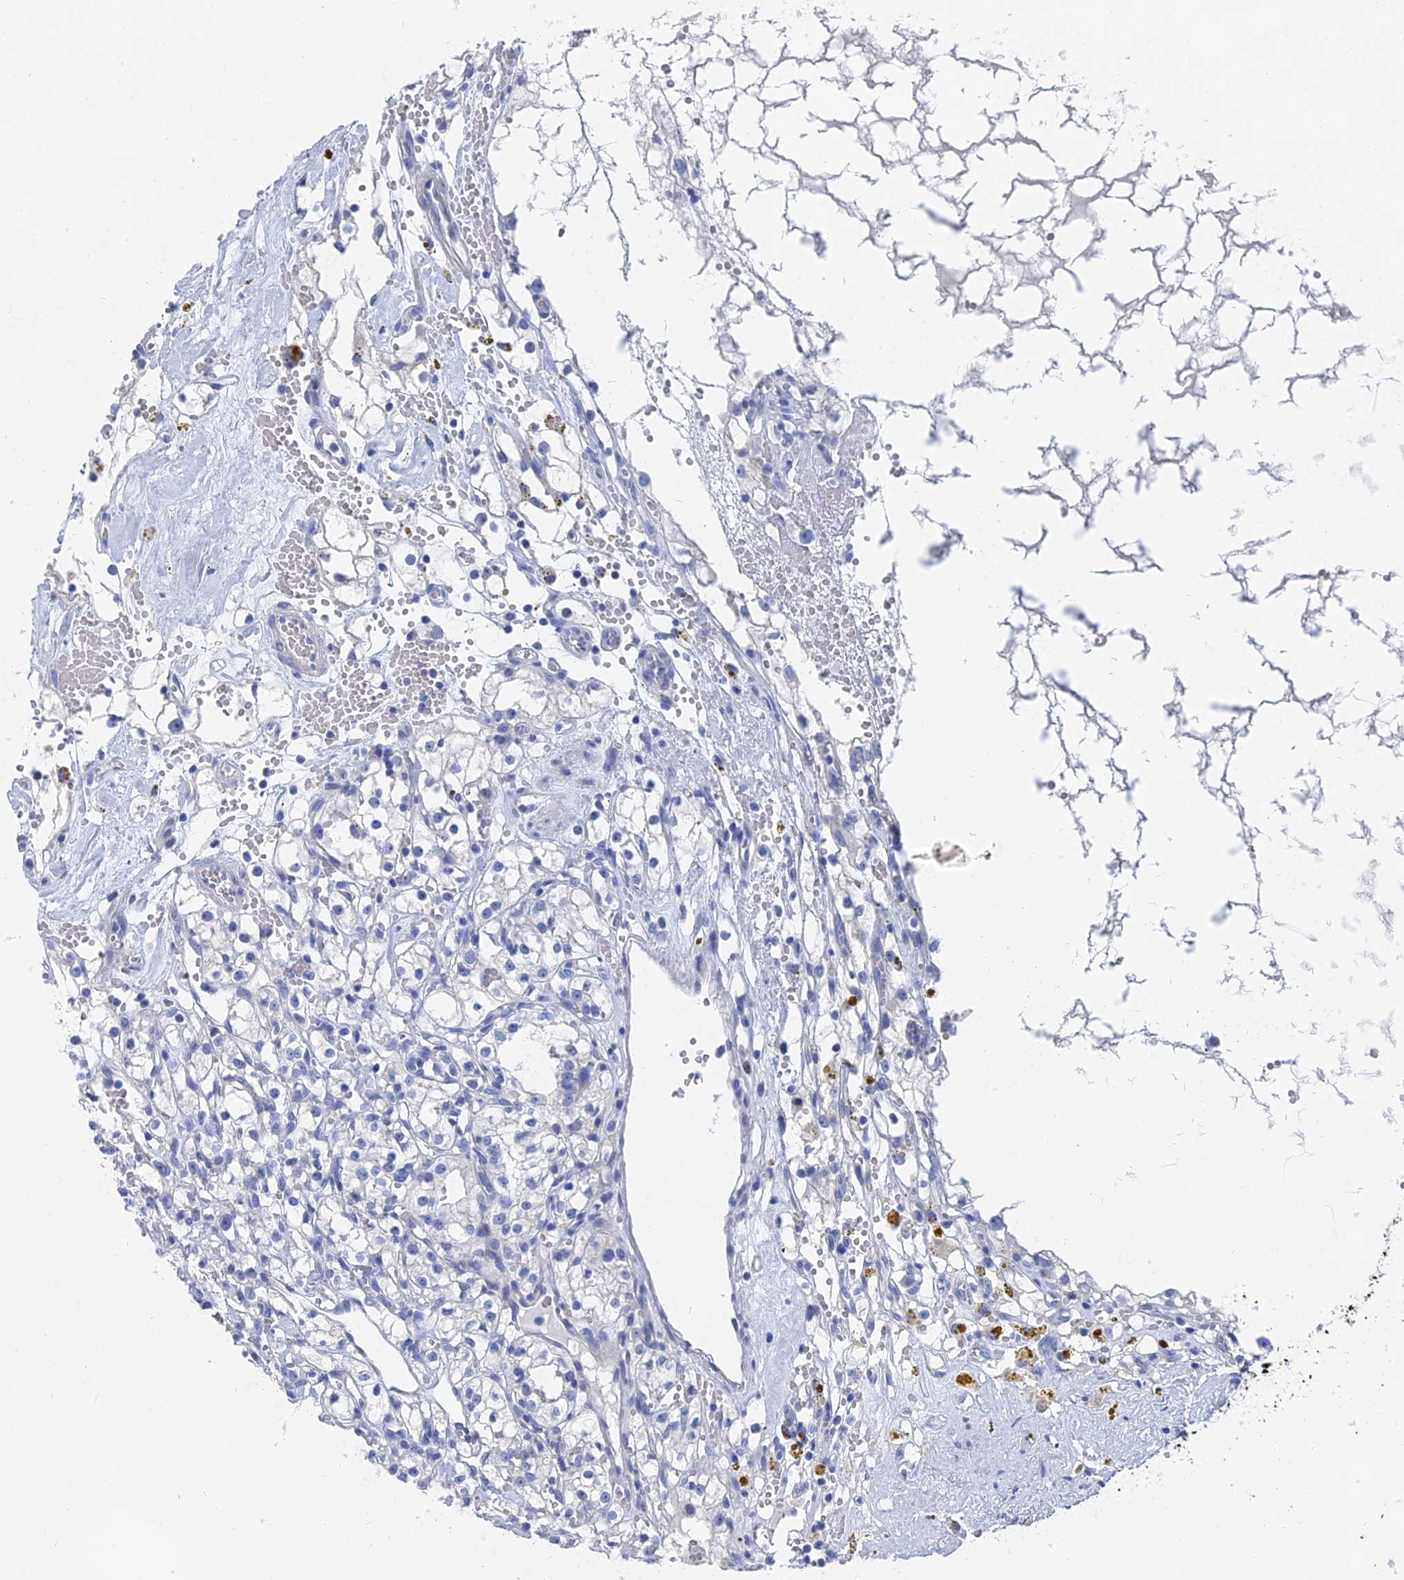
{"staining": {"intensity": "negative", "quantity": "none", "location": "none"}, "tissue": "renal cancer", "cell_type": "Tumor cells", "image_type": "cancer", "snomed": [{"axis": "morphology", "description": "Adenocarcinoma, NOS"}, {"axis": "topography", "description": "Kidney"}], "caption": "Immunohistochemistry (IHC) of human adenocarcinoma (renal) shows no expression in tumor cells.", "gene": "GFAP", "patient": {"sex": "male", "age": 56}}